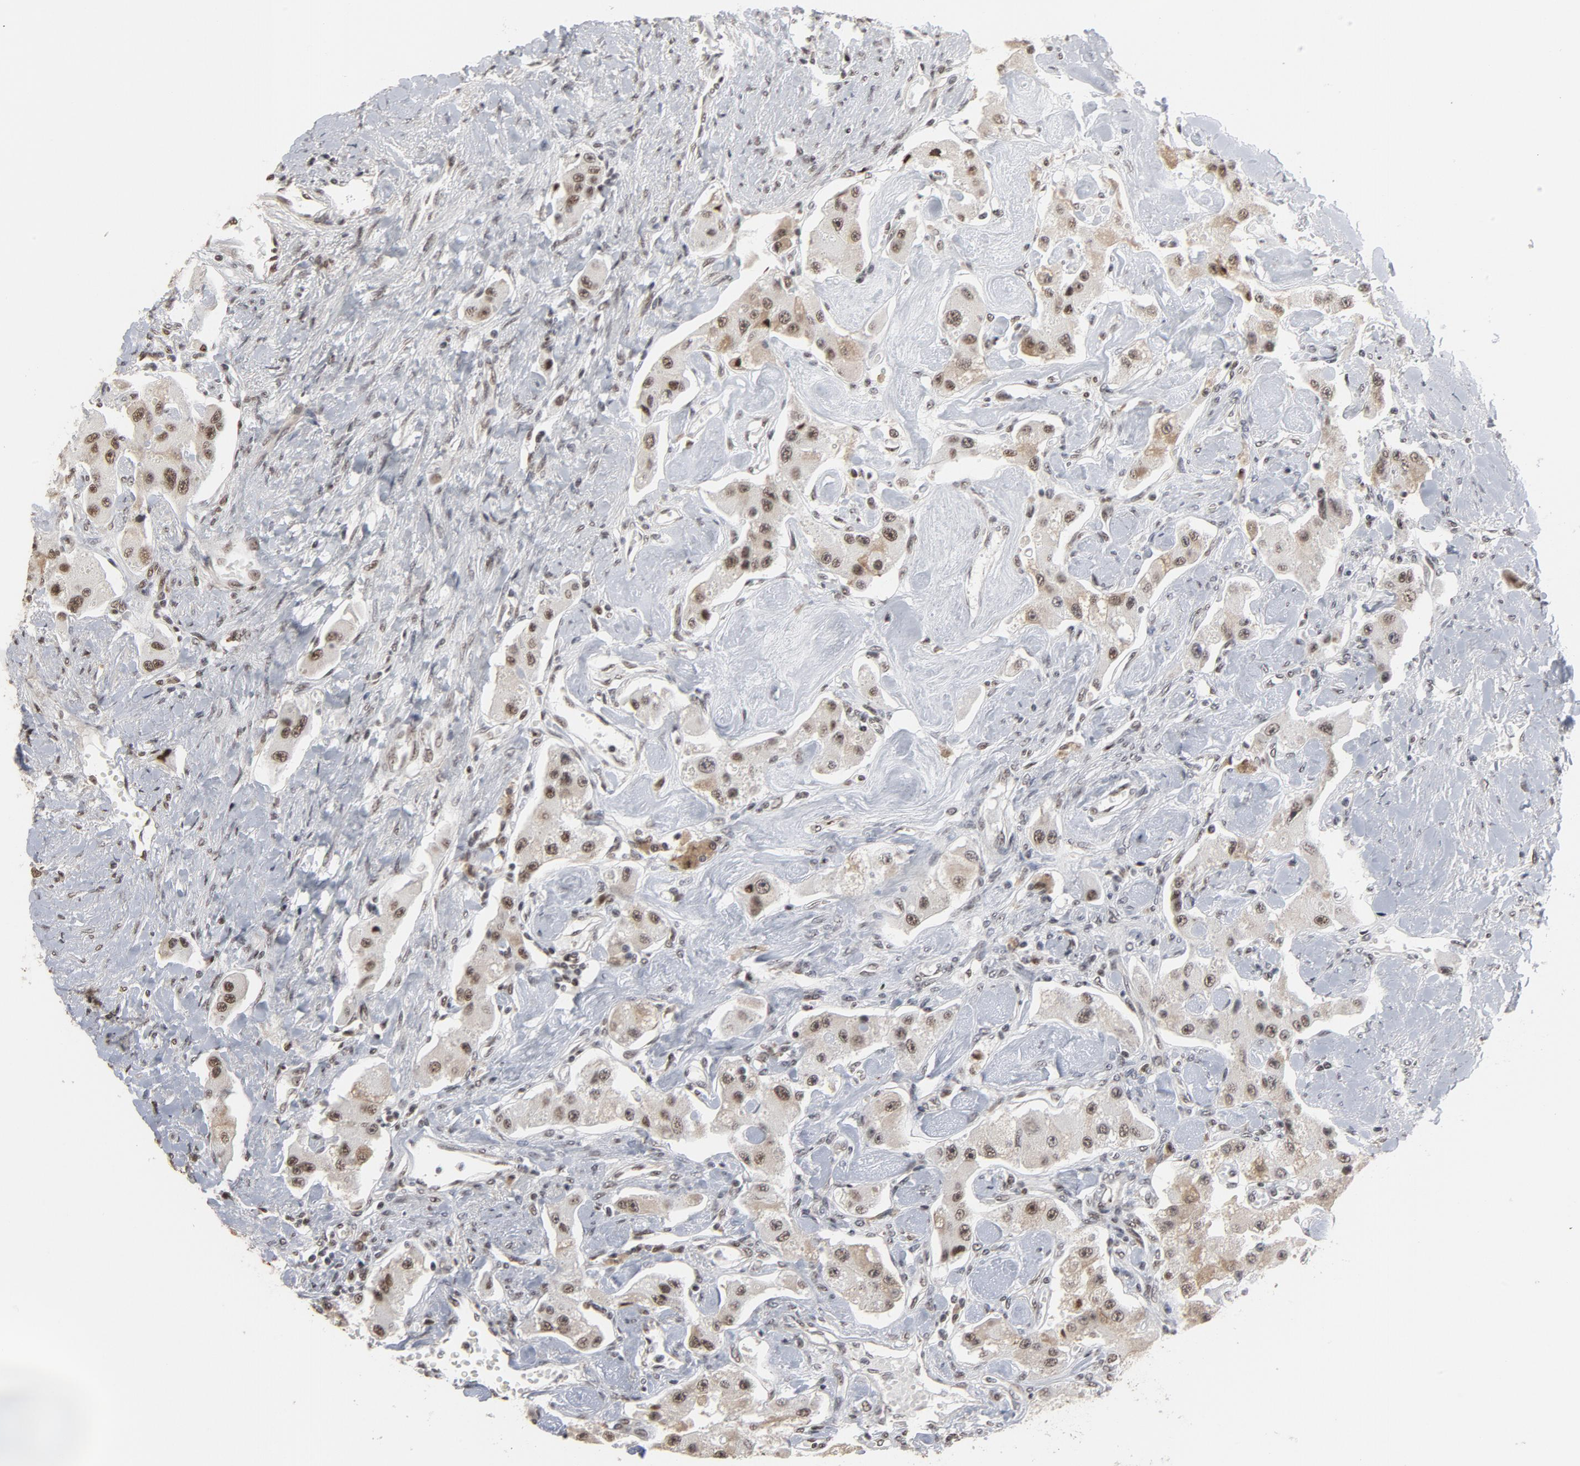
{"staining": {"intensity": "weak", "quantity": ">75%", "location": "cytoplasmic/membranous,nuclear"}, "tissue": "carcinoid", "cell_type": "Tumor cells", "image_type": "cancer", "snomed": [{"axis": "morphology", "description": "Carcinoid, malignant, NOS"}, {"axis": "topography", "description": "Pancreas"}], "caption": "A photomicrograph of carcinoid stained for a protein reveals weak cytoplasmic/membranous and nuclear brown staining in tumor cells.", "gene": "MRE11", "patient": {"sex": "male", "age": 41}}